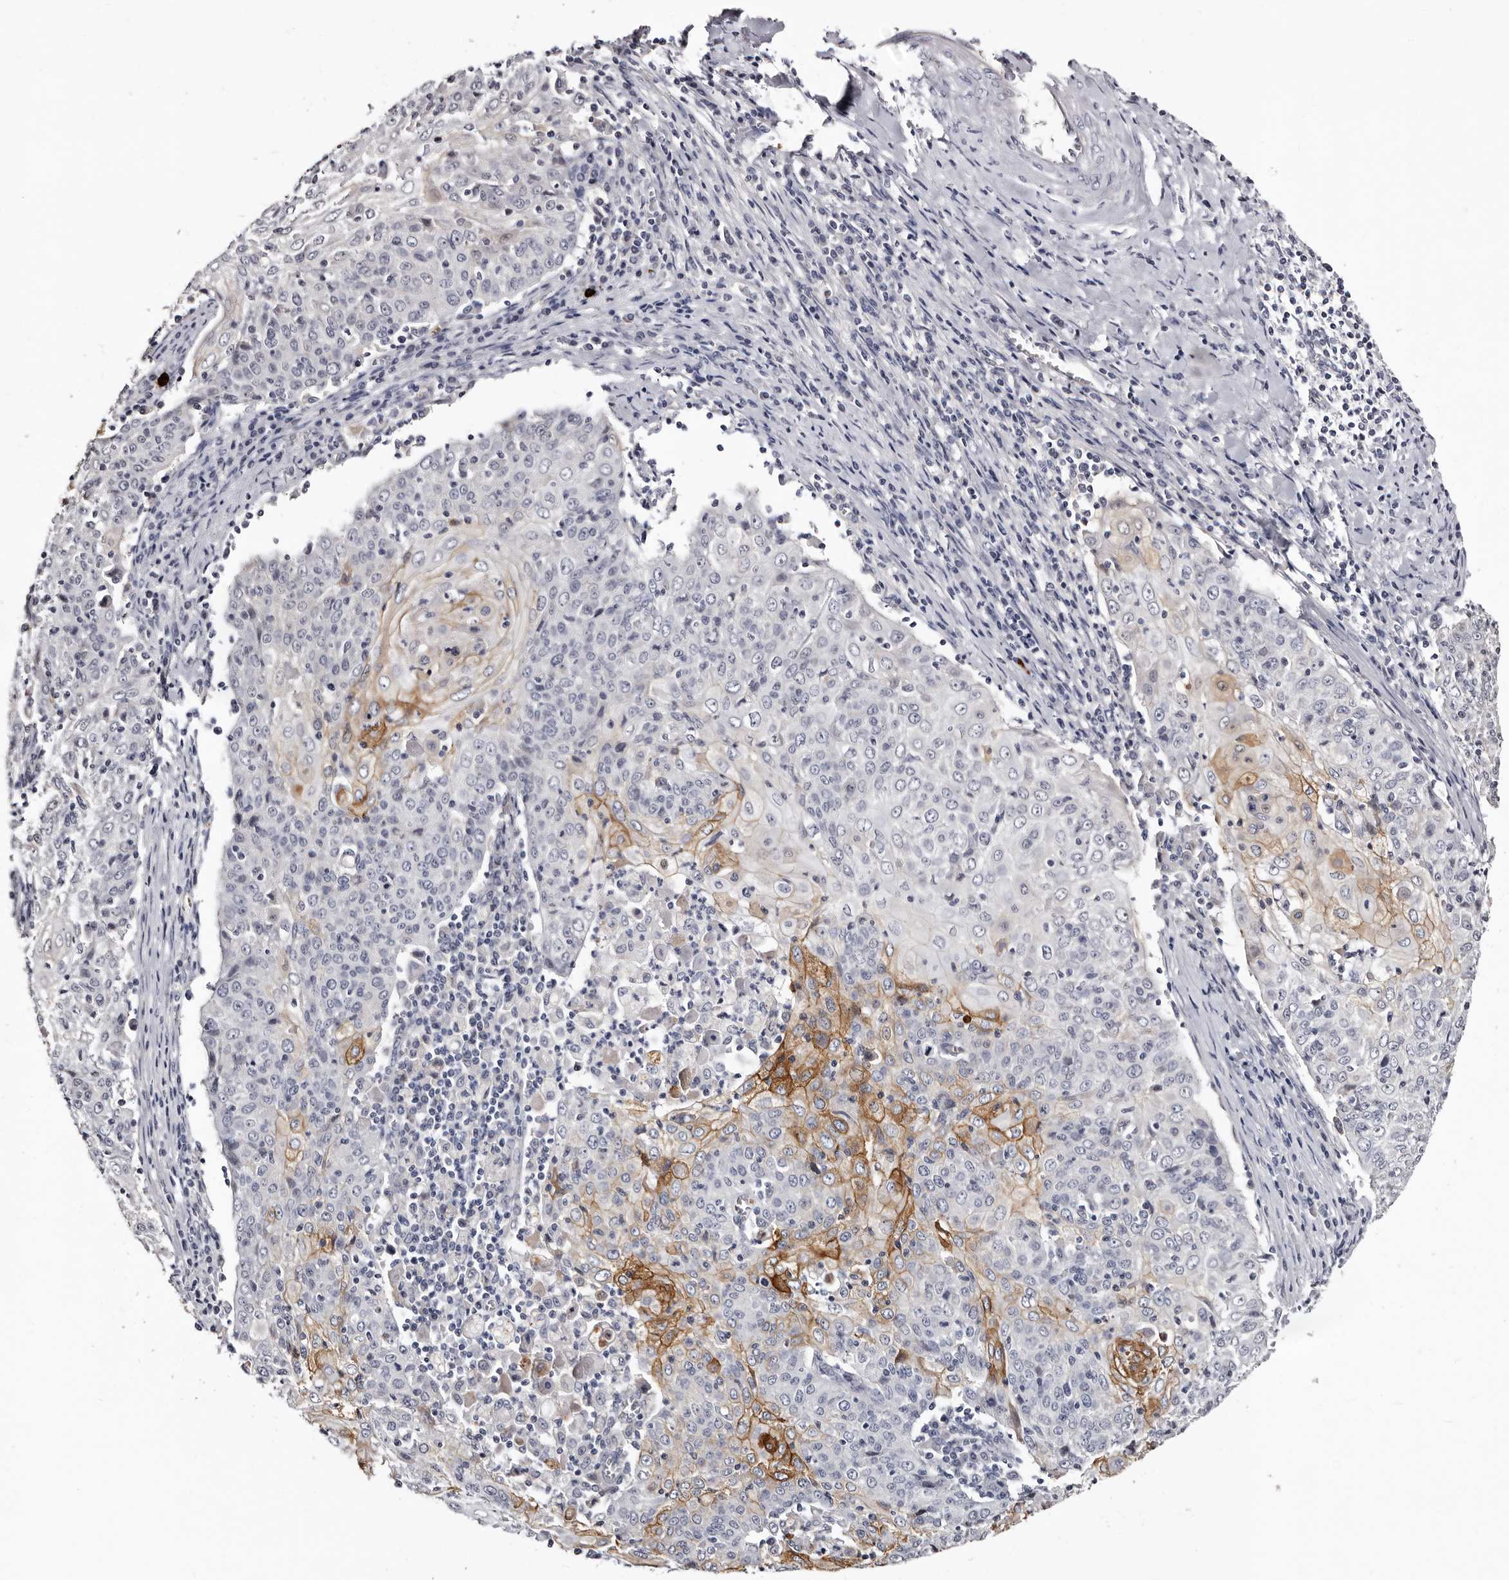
{"staining": {"intensity": "strong", "quantity": "<25%", "location": "cytoplasmic/membranous"}, "tissue": "cervical cancer", "cell_type": "Tumor cells", "image_type": "cancer", "snomed": [{"axis": "morphology", "description": "Squamous cell carcinoma, NOS"}, {"axis": "topography", "description": "Cervix"}], "caption": "Immunohistochemistry photomicrograph of human squamous cell carcinoma (cervical) stained for a protein (brown), which shows medium levels of strong cytoplasmic/membranous expression in approximately <25% of tumor cells.", "gene": "BPGM", "patient": {"sex": "female", "age": 48}}